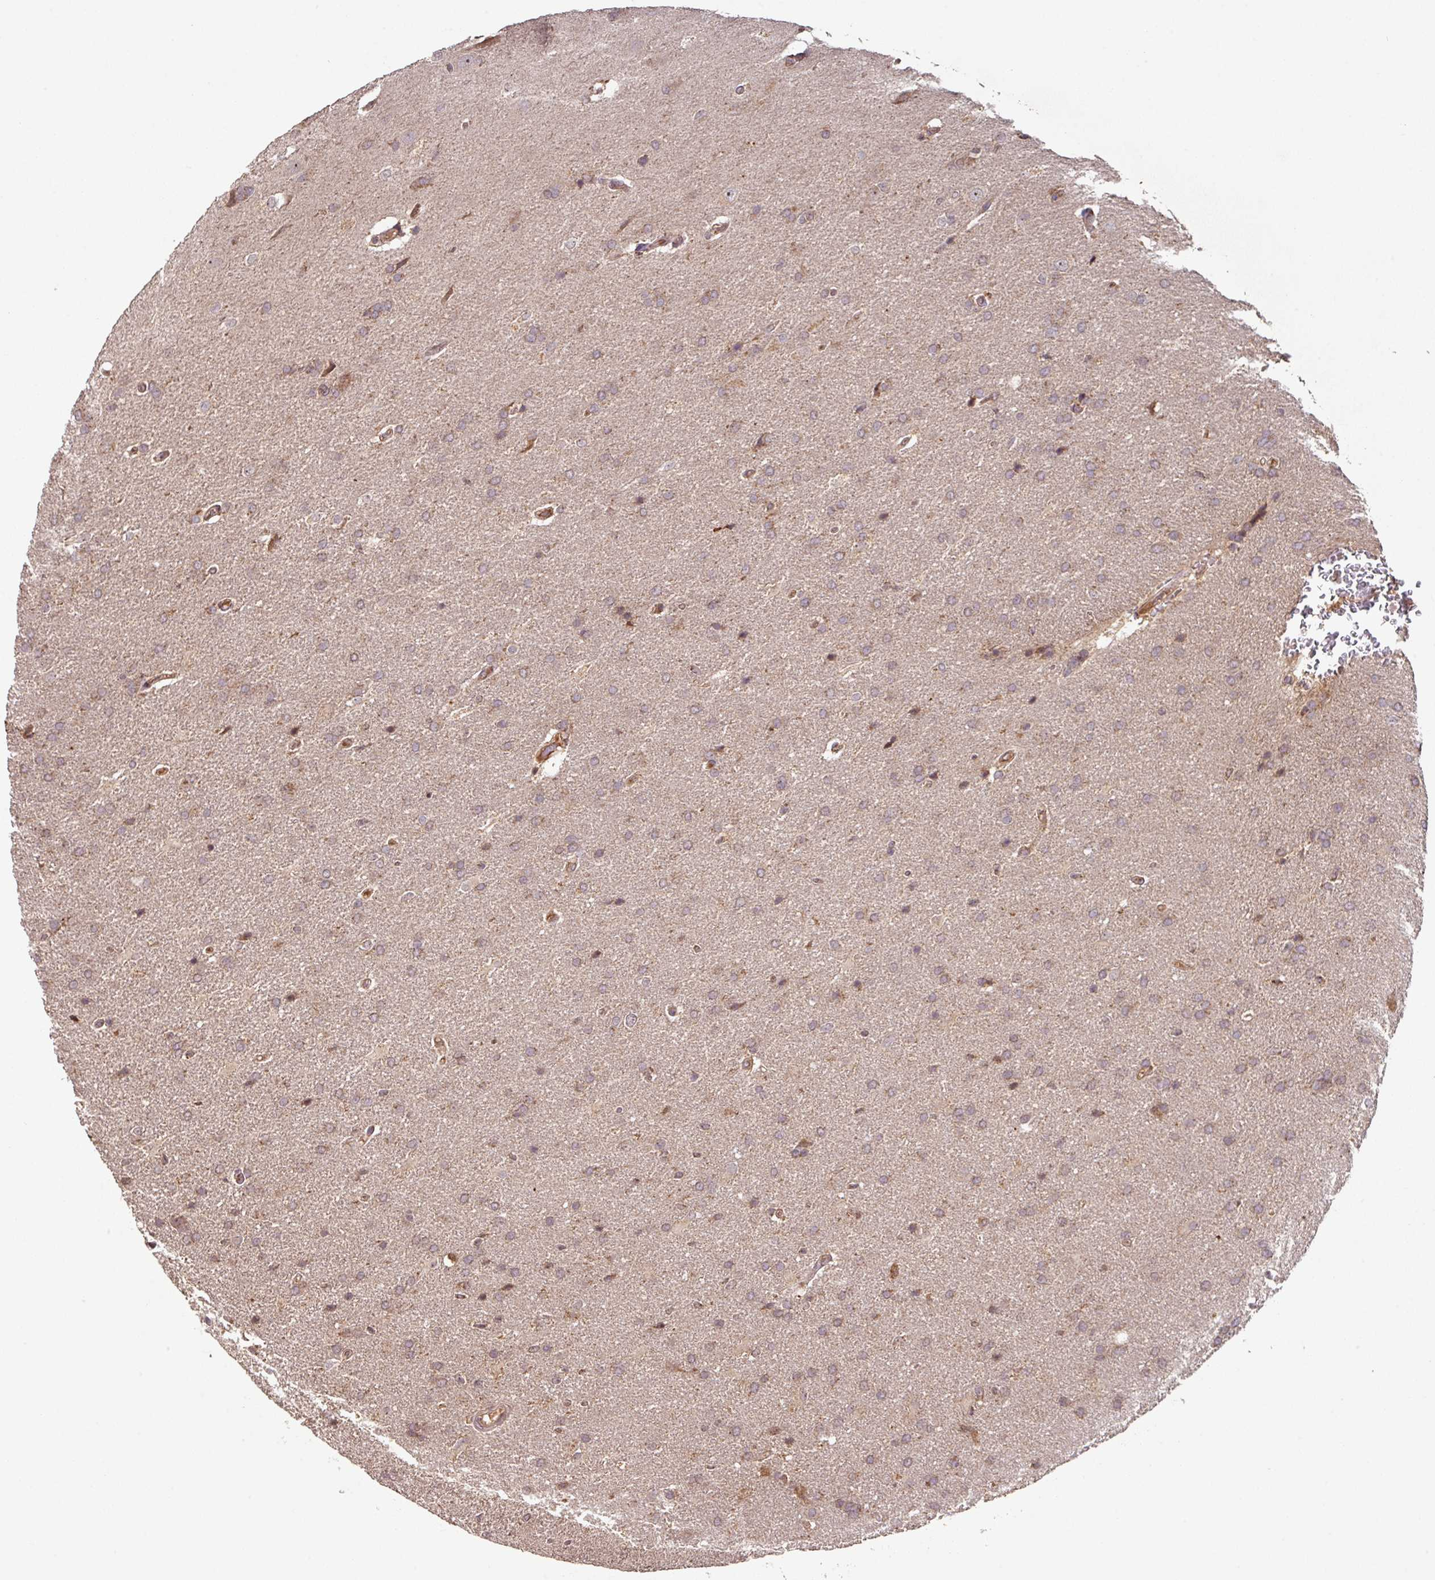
{"staining": {"intensity": "weak", "quantity": ">75%", "location": "cytoplasmic/membranous"}, "tissue": "glioma", "cell_type": "Tumor cells", "image_type": "cancer", "snomed": [{"axis": "morphology", "description": "Glioma, malignant, High grade"}, {"axis": "topography", "description": "Brain"}], "caption": "Weak cytoplasmic/membranous positivity is identified in approximately >75% of tumor cells in glioma. (IHC, brightfield microscopy, high magnification).", "gene": "MRRF", "patient": {"sex": "male", "age": 56}}